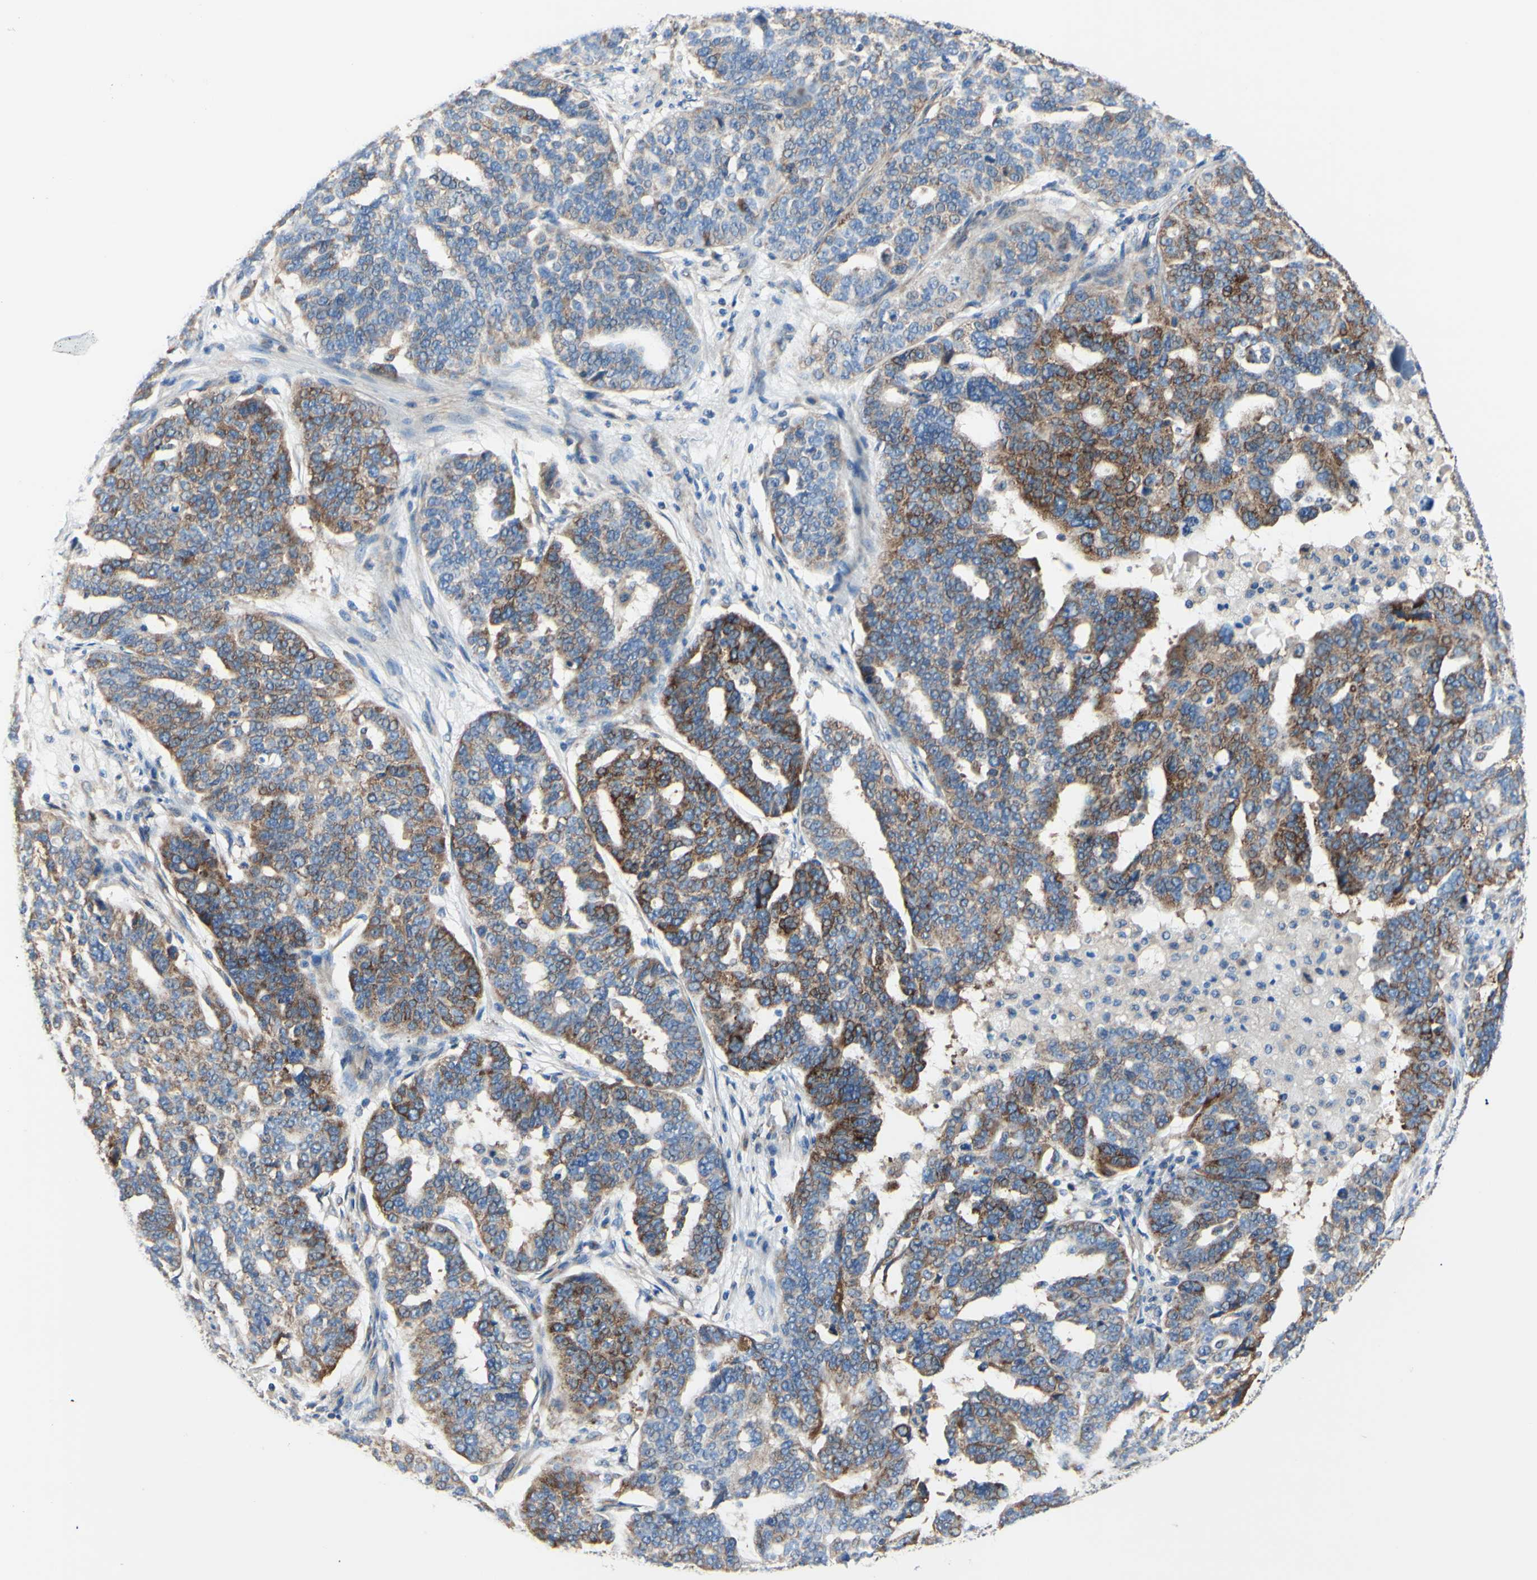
{"staining": {"intensity": "strong", "quantity": "<25%", "location": "cytoplasmic/membranous"}, "tissue": "ovarian cancer", "cell_type": "Tumor cells", "image_type": "cancer", "snomed": [{"axis": "morphology", "description": "Cystadenocarcinoma, serous, NOS"}, {"axis": "topography", "description": "Ovary"}], "caption": "Immunohistochemistry (IHC) photomicrograph of neoplastic tissue: human ovarian cancer (serous cystadenocarcinoma) stained using immunohistochemistry (IHC) displays medium levels of strong protein expression localized specifically in the cytoplasmic/membranous of tumor cells, appearing as a cytoplasmic/membranous brown color.", "gene": "FMR1", "patient": {"sex": "female", "age": 59}}